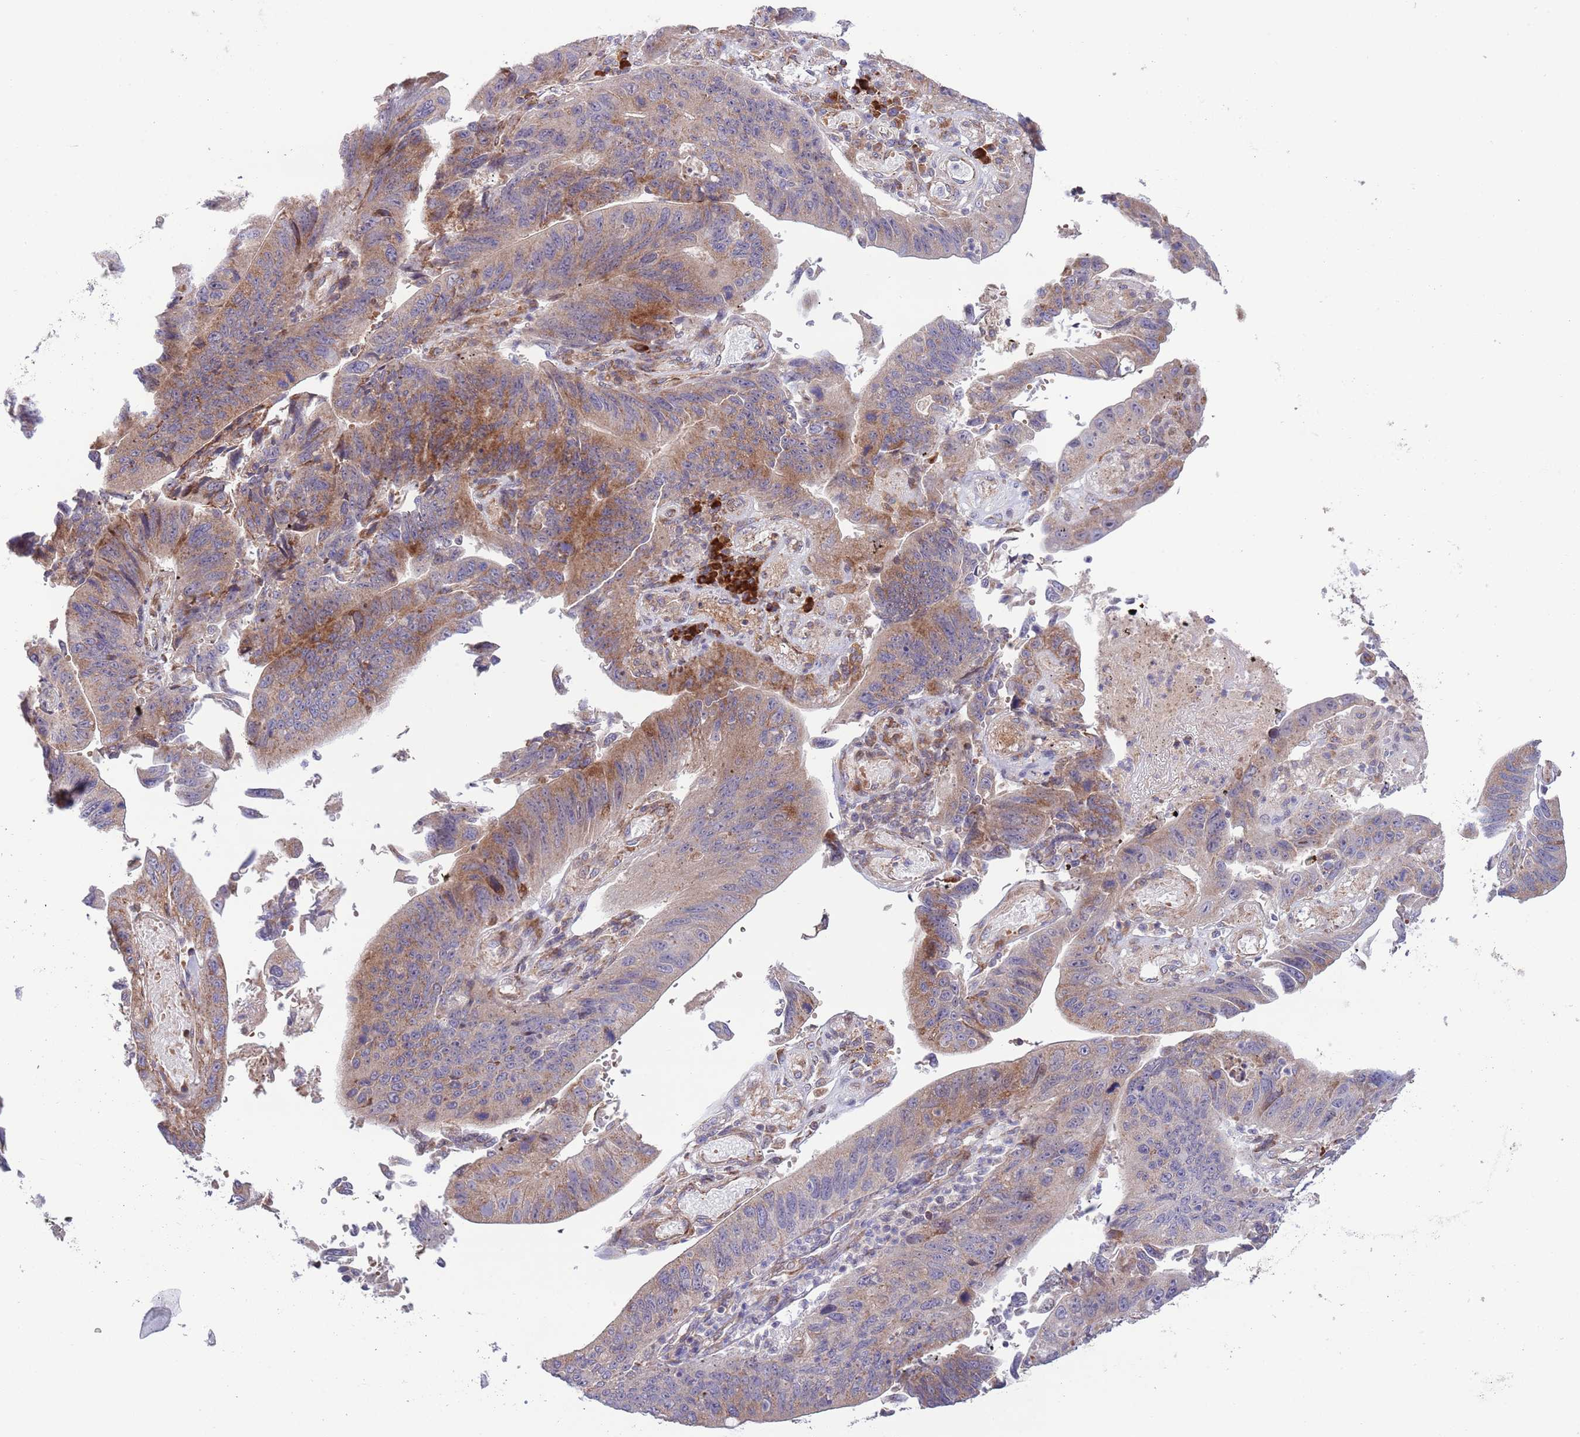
{"staining": {"intensity": "moderate", "quantity": ">75%", "location": "cytoplasmic/membranous"}, "tissue": "stomach cancer", "cell_type": "Tumor cells", "image_type": "cancer", "snomed": [{"axis": "morphology", "description": "Adenocarcinoma, NOS"}, {"axis": "topography", "description": "Stomach"}], "caption": "Immunohistochemistry (DAB (3,3'-diaminobenzidine)) staining of human stomach adenocarcinoma shows moderate cytoplasmic/membranous protein positivity in approximately >75% of tumor cells.", "gene": "DAND5", "patient": {"sex": "male", "age": 59}}